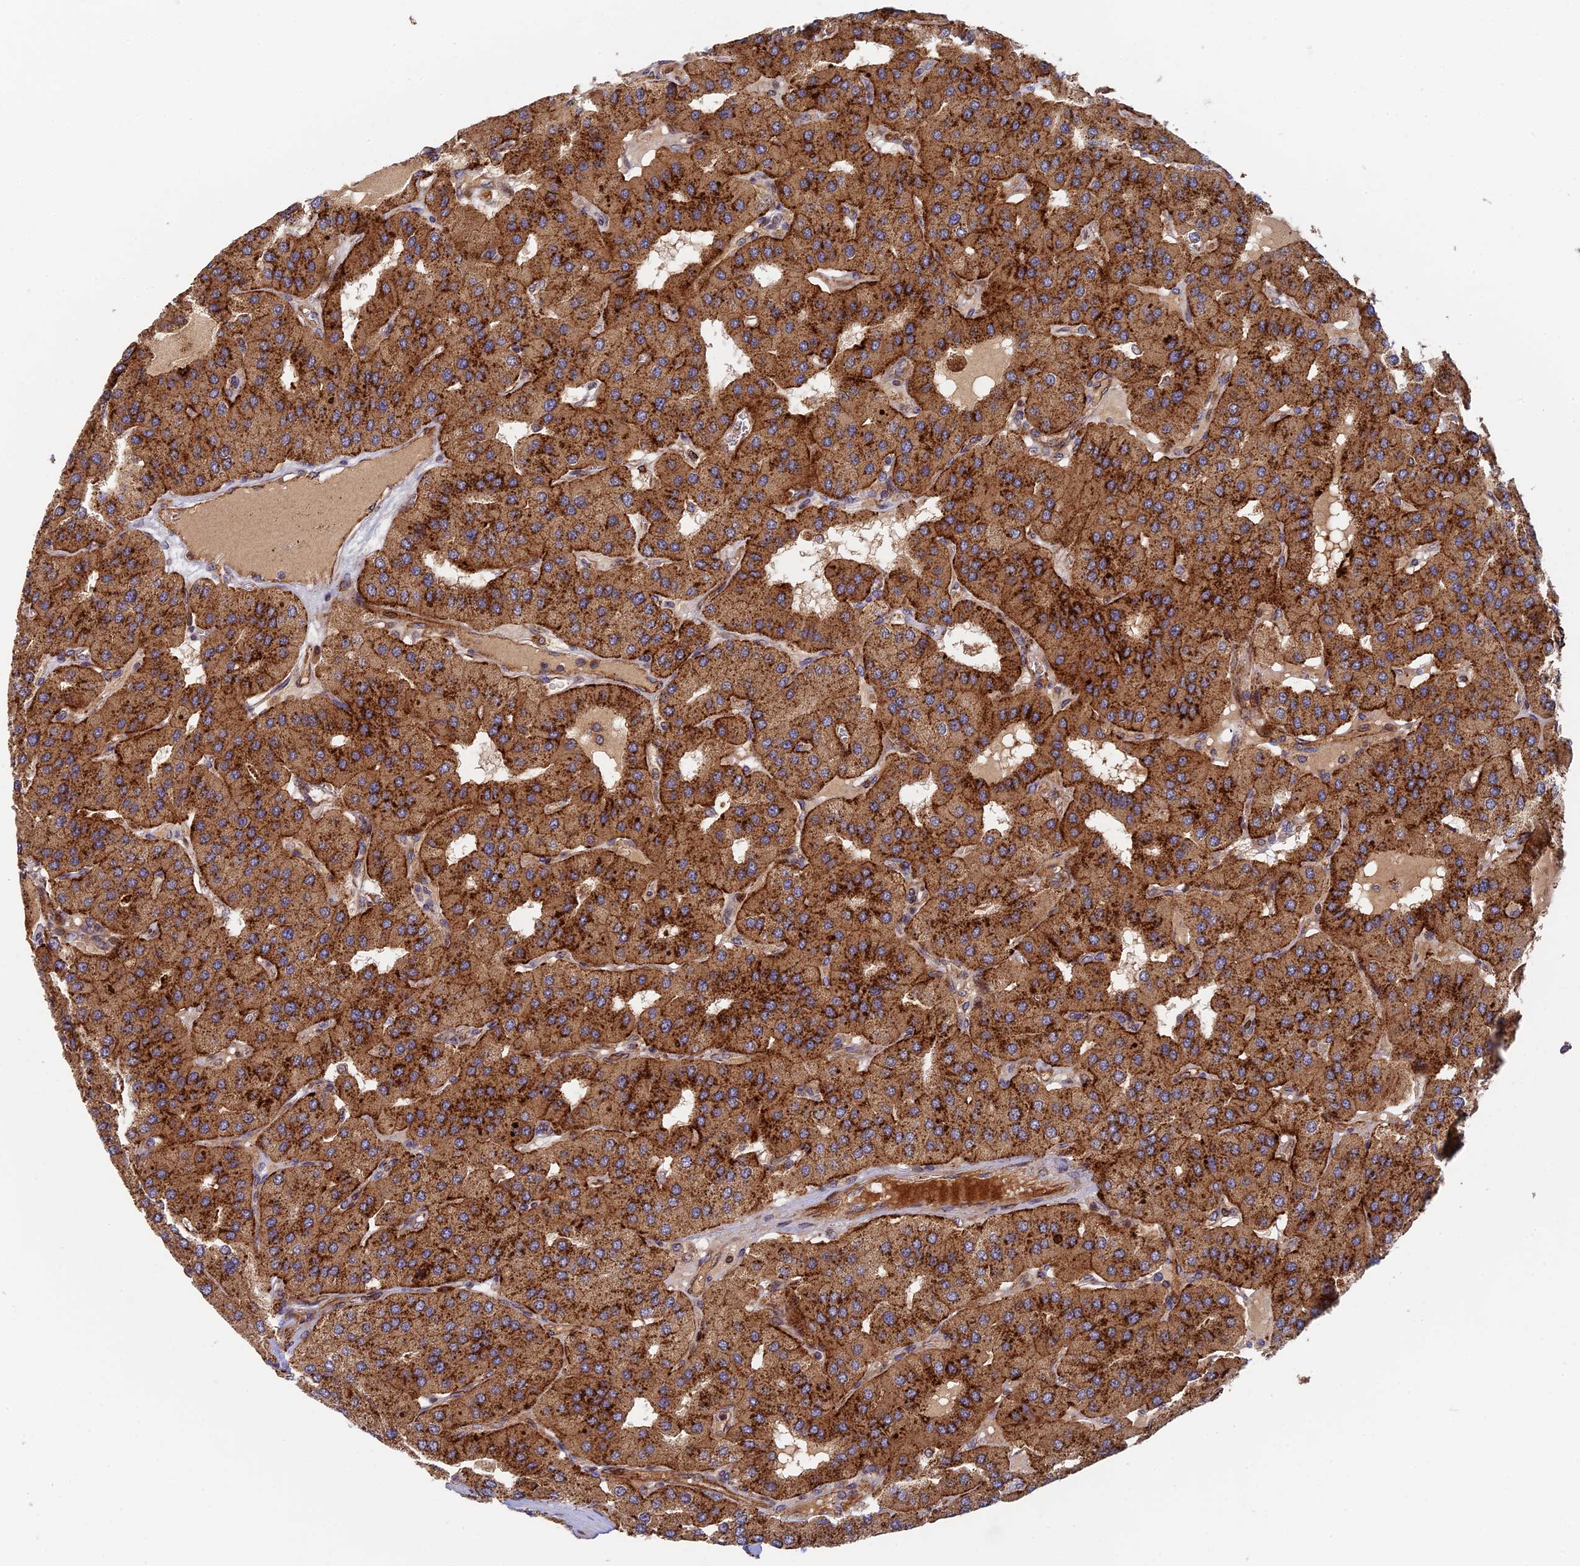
{"staining": {"intensity": "strong", "quantity": ">75%", "location": "cytoplasmic/membranous"}, "tissue": "parathyroid gland", "cell_type": "Glandular cells", "image_type": "normal", "snomed": [{"axis": "morphology", "description": "Normal tissue, NOS"}, {"axis": "morphology", "description": "Adenoma, NOS"}, {"axis": "topography", "description": "Parathyroid gland"}], "caption": "Brown immunohistochemical staining in unremarkable parathyroid gland displays strong cytoplasmic/membranous expression in approximately >75% of glandular cells.", "gene": "PPP2R3C", "patient": {"sex": "female", "age": 86}}